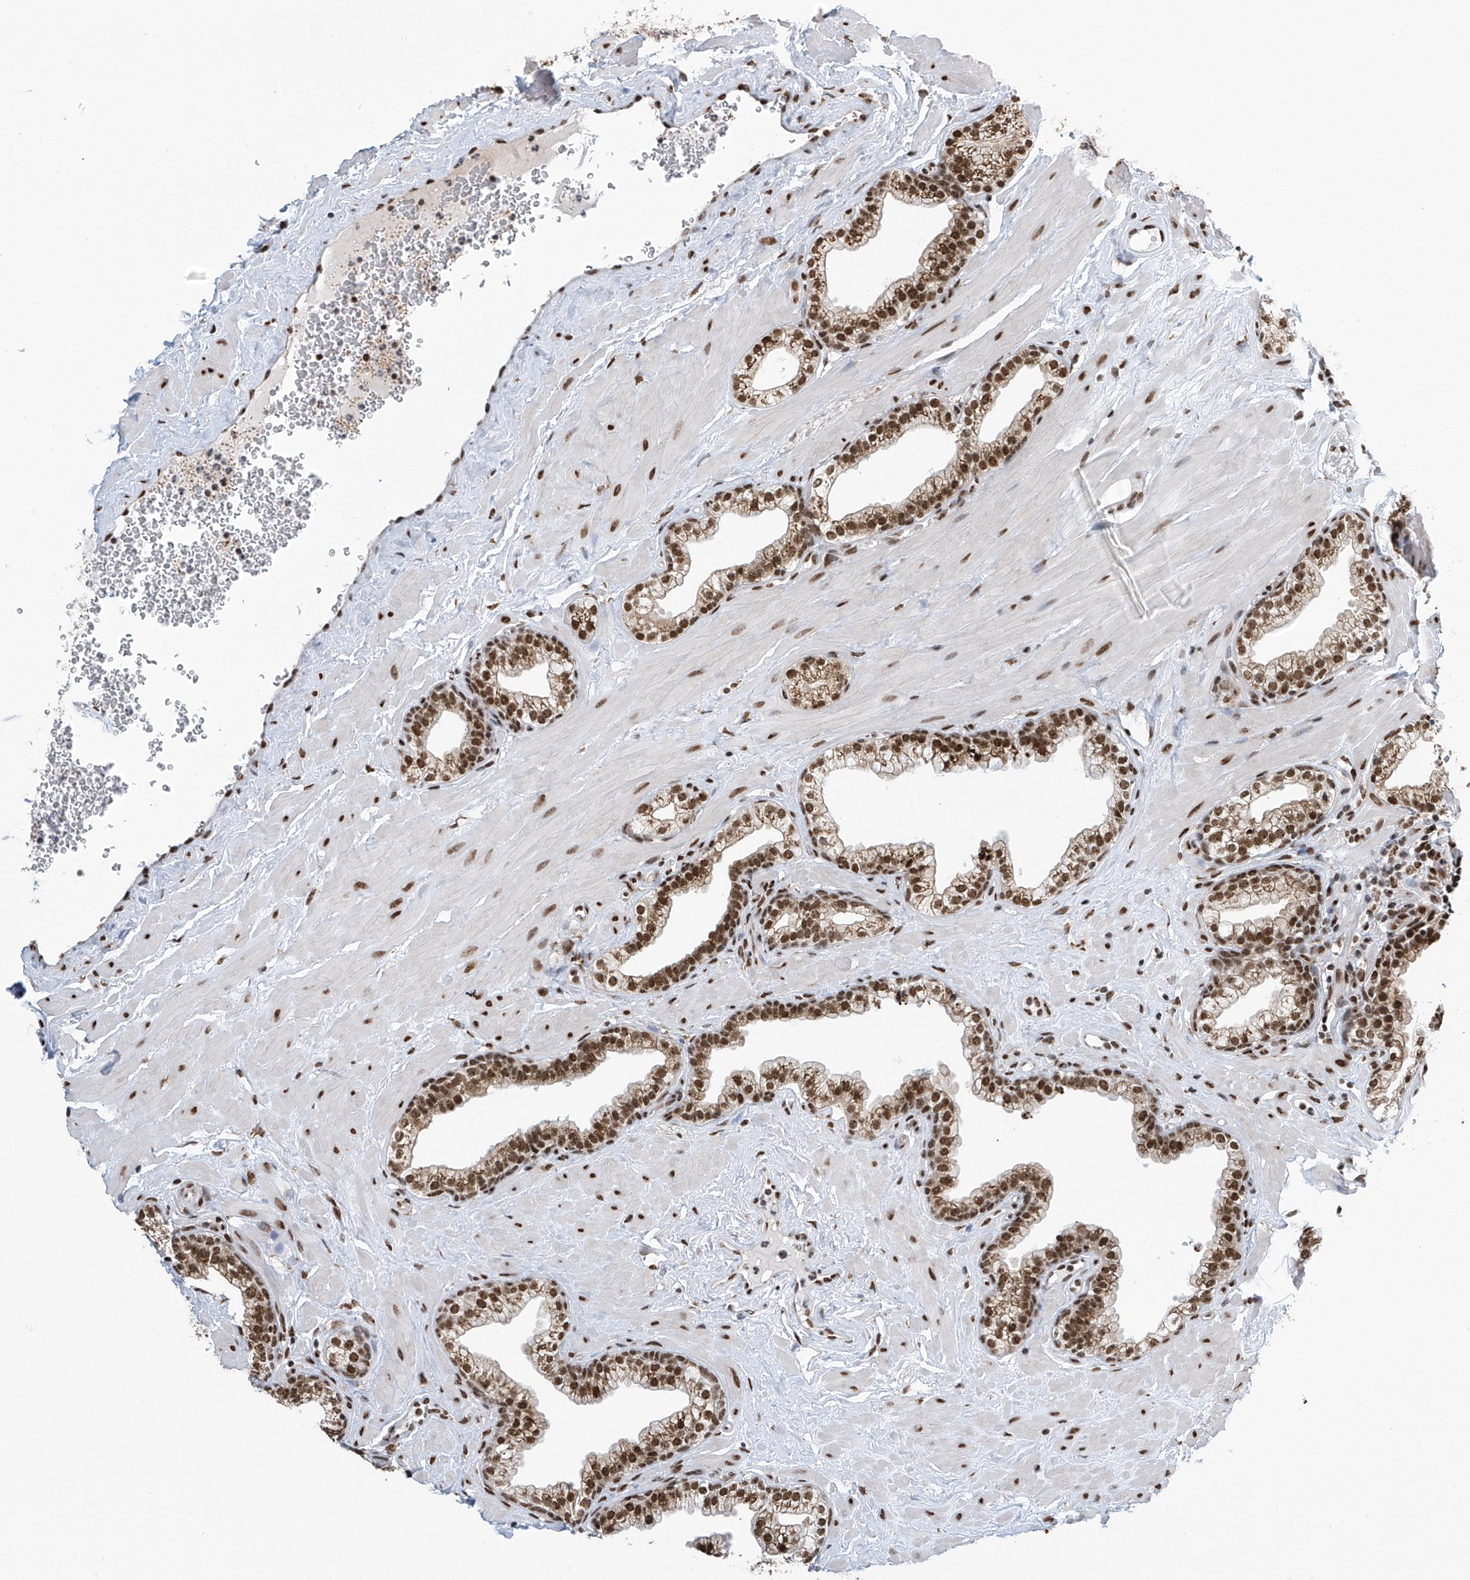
{"staining": {"intensity": "strong", "quantity": ">75%", "location": "cytoplasmic/membranous,nuclear"}, "tissue": "prostate", "cell_type": "Glandular cells", "image_type": "normal", "snomed": [{"axis": "morphology", "description": "Normal tissue, NOS"}, {"axis": "morphology", "description": "Urothelial carcinoma, Low grade"}, {"axis": "topography", "description": "Urinary bladder"}, {"axis": "topography", "description": "Prostate"}], "caption": "Immunohistochemical staining of benign human prostate displays high levels of strong cytoplasmic/membranous,nuclear expression in approximately >75% of glandular cells. The staining is performed using DAB (3,3'-diaminobenzidine) brown chromogen to label protein expression. The nuclei are counter-stained blue using hematoxylin.", "gene": "APLF", "patient": {"sex": "male", "age": 60}}